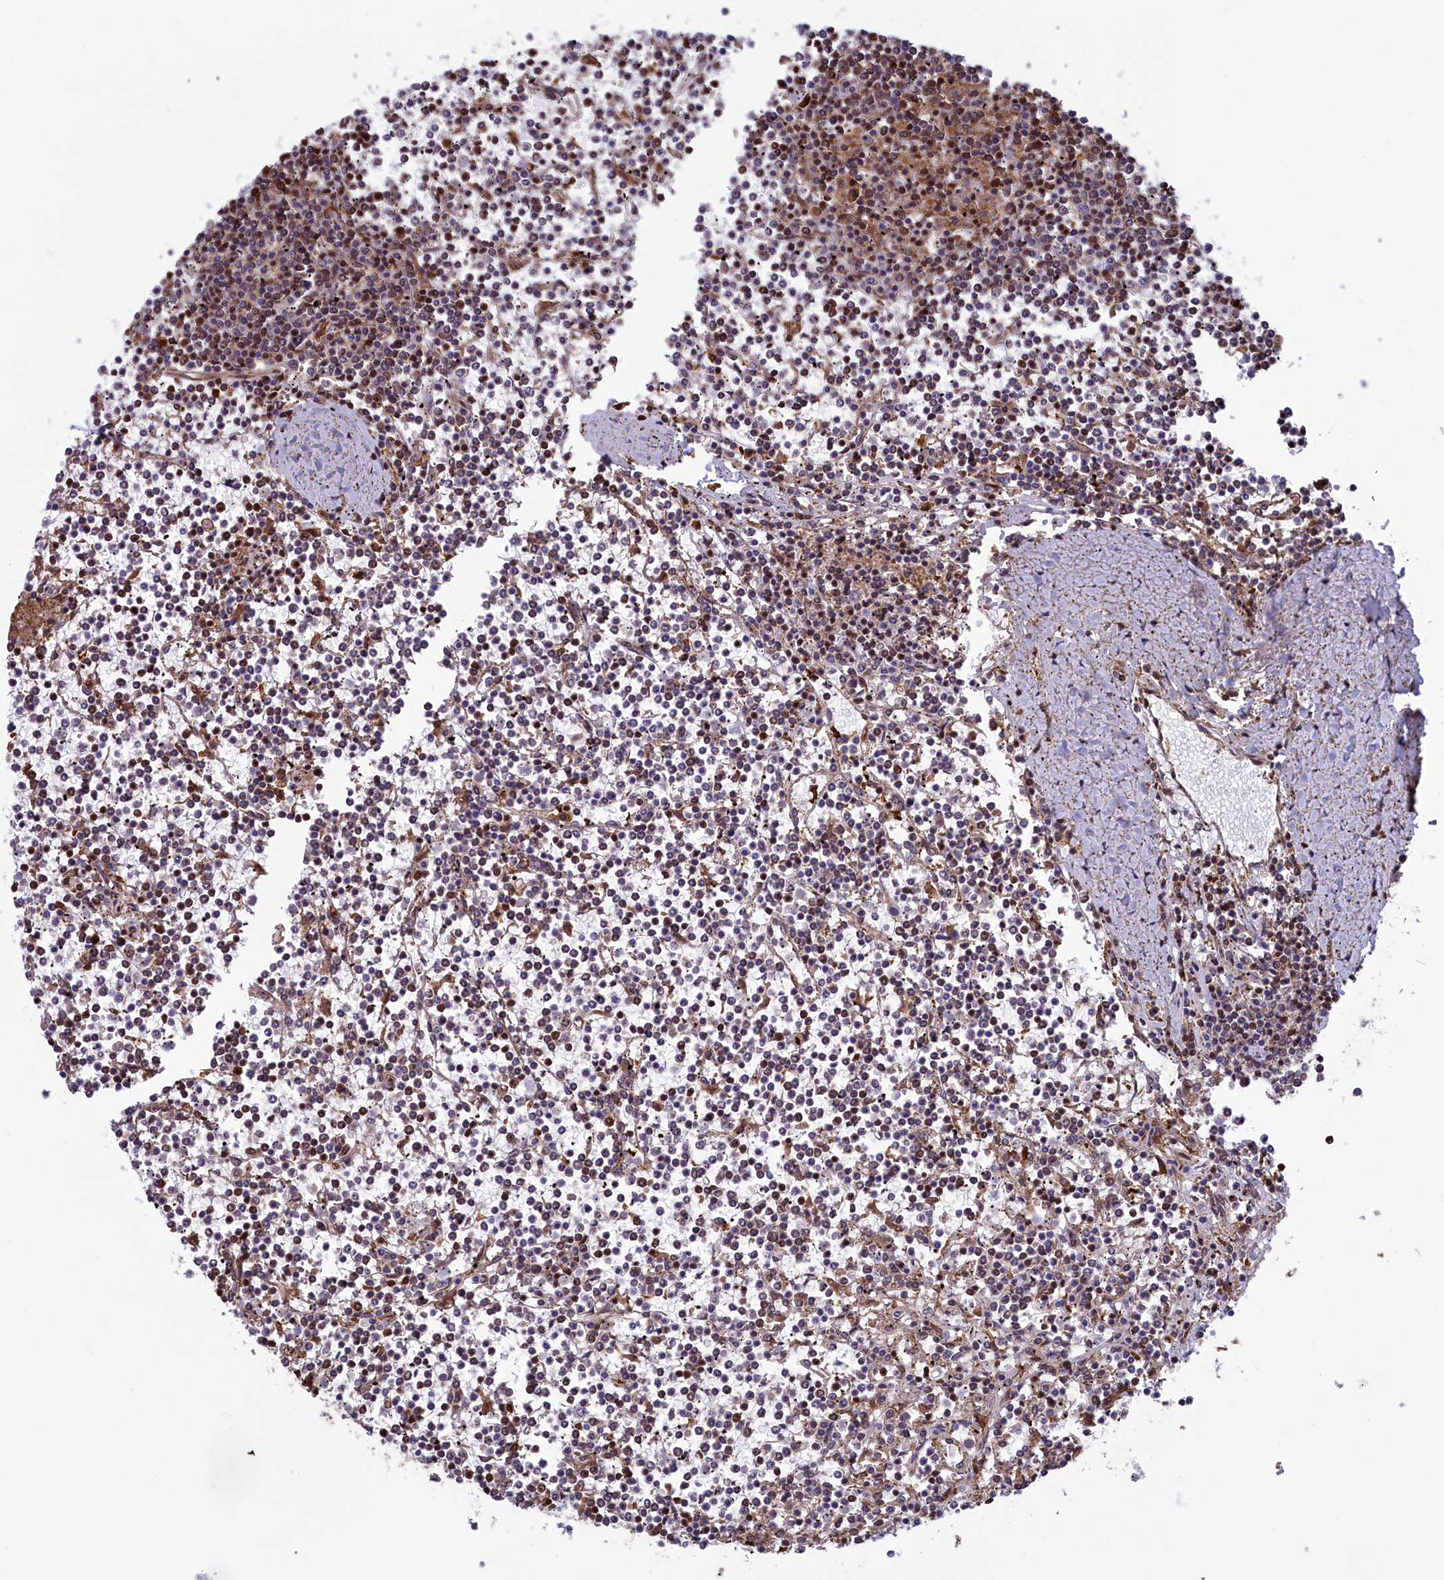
{"staining": {"intensity": "weak", "quantity": "<25%", "location": "cytoplasmic/membranous"}, "tissue": "lymphoma", "cell_type": "Tumor cells", "image_type": "cancer", "snomed": [{"axis": "morphology", "description": "Malignant lymphoma, non-Hodgkin's type, Low grade"}, {"axis": "topography", "description": "Spleen"}], "caption": "IHC photomicrograph of neoplastic tissue: human lymphoma stained with DAB demonstrates no significant protein staining in tumor cells.", "gene": "RILPL1", "patient": {"sex": "female", "age": 19}}